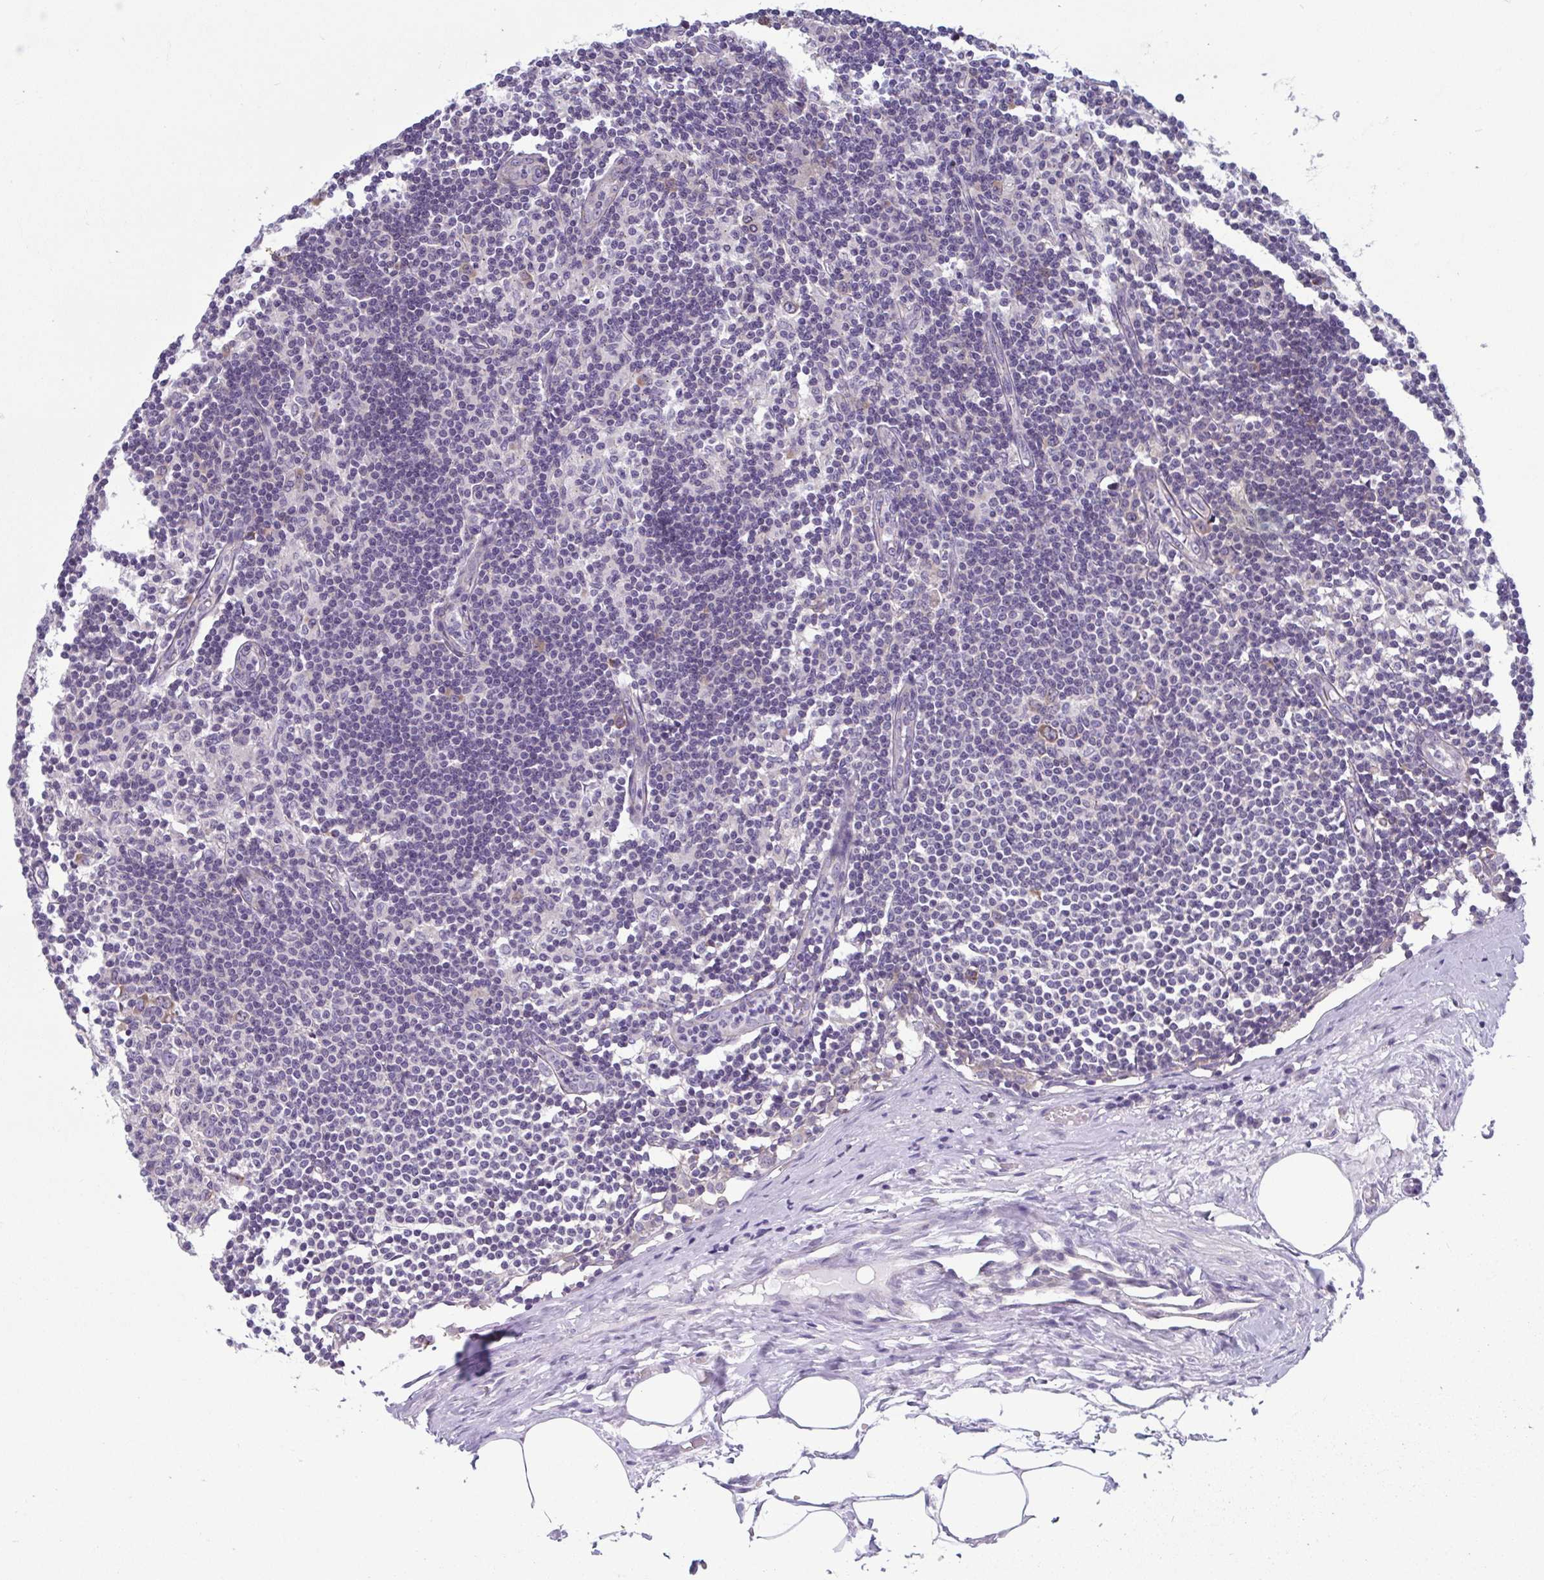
{"staining": {"intensity": "moderate", "quantity": "<25%", "location": "cytoplasmic/membranous"}, "tissue": "lymph node", "cell_type": "Germinal center cells", "image_type": "normal", "snomed": [{"axis": "morphology", "description": "Normal tissue, NOS"}, {"axis": "topography", "description": "Lymph node"}], "caption": "Protein analysis of unremarkable lymph node demonstrates moderate cytoplasmic/membranous staining in about <25% of germinal center cells.", "gene": "TMEM108", "patient": {"sex": "female", "age": 69}}